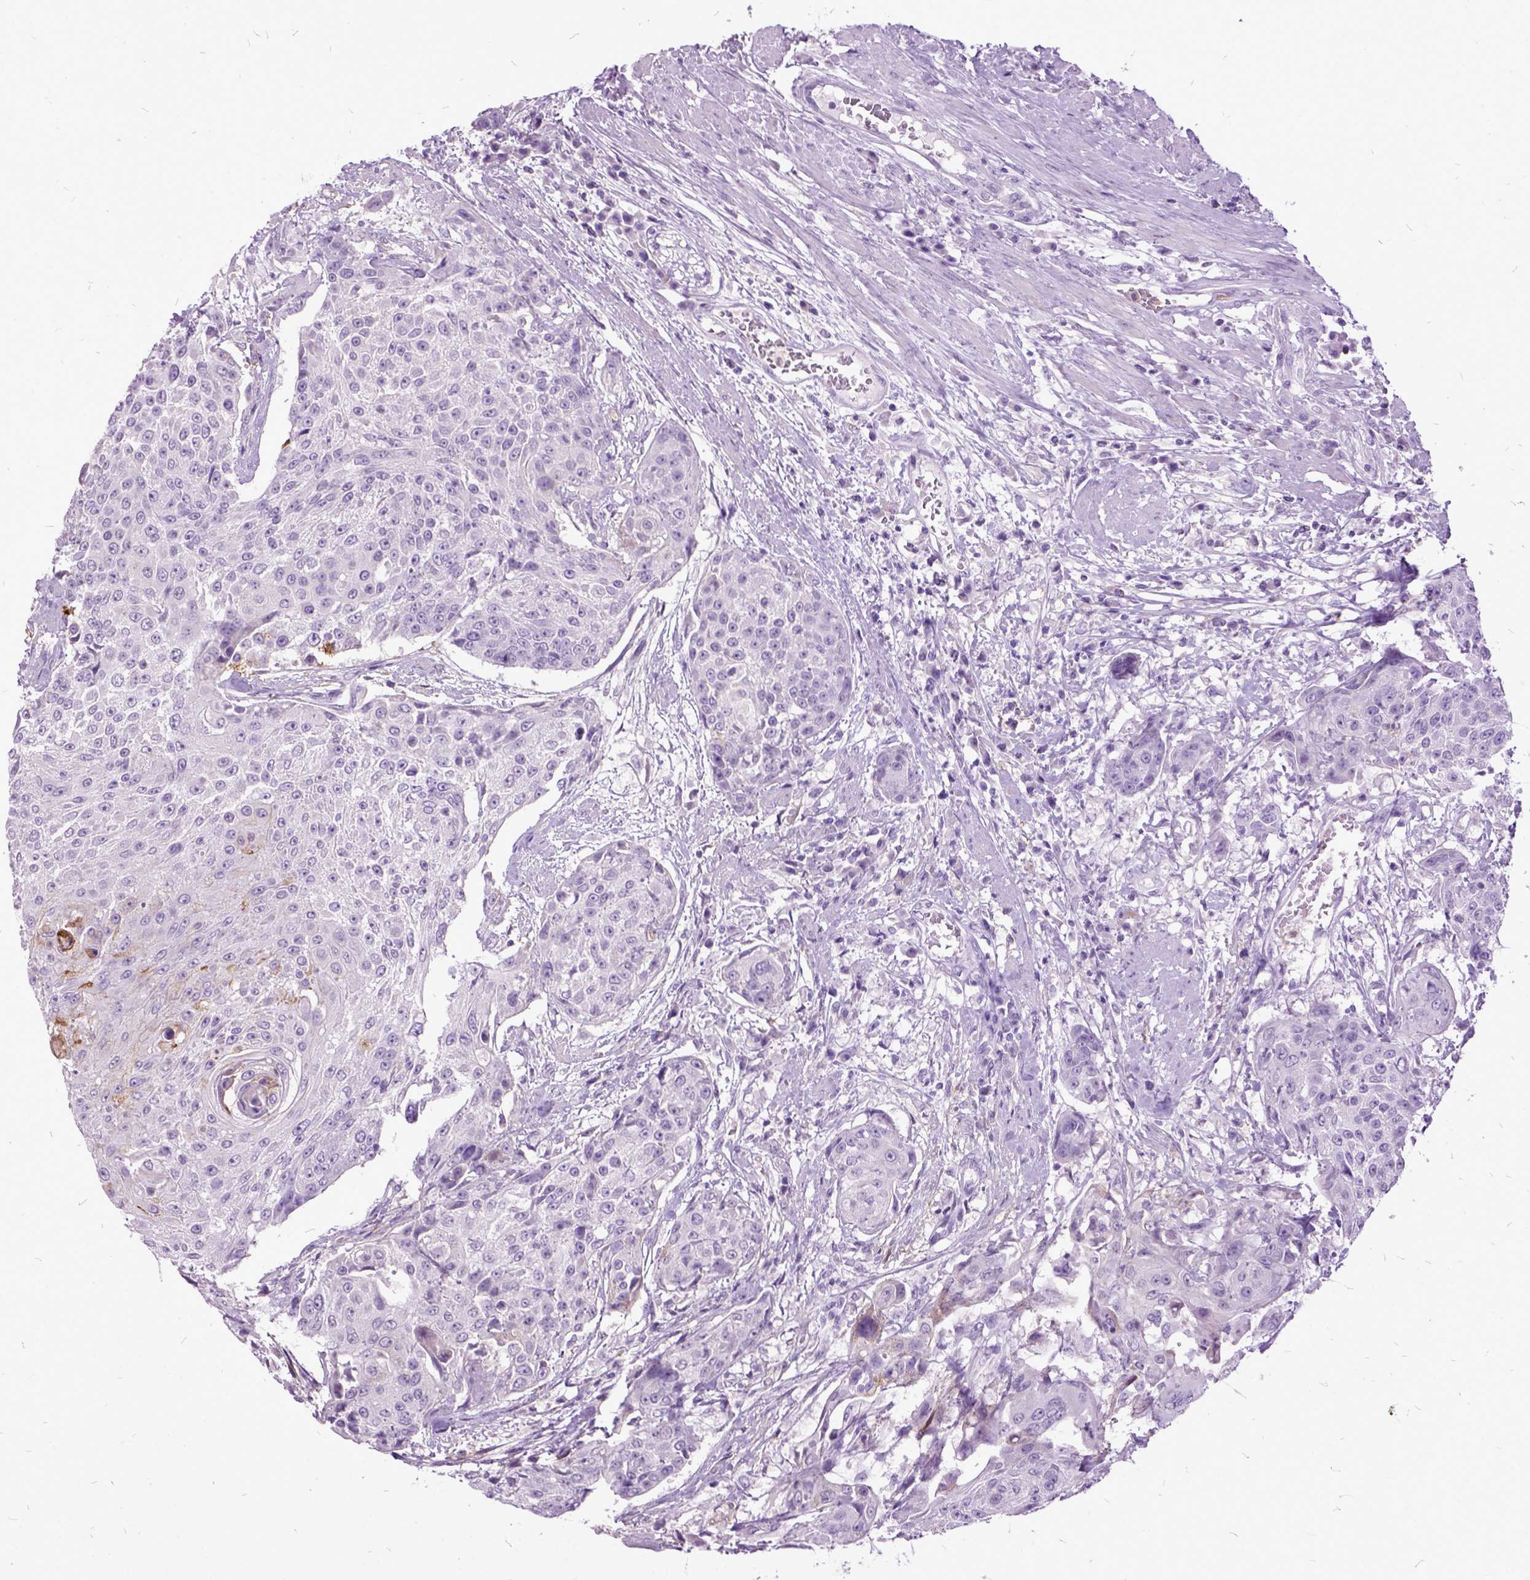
{"staining": {"intensity": "negative", "quantity": "none", "location": "none"}, "tissue": "urothelial cancer", "cell_type": "Tumor cells", "image_type": "cancer", "snomed": [{"axis": "morphology", "description": "Urothelial carcinoma, High grade"}, {"axis": "topography", "description": "Urinary bladder"}], "caption": "This histopathology image is of high-grade urothelial carcinoma stained with immunohistochemistry (IHC) to label a protein in brown with the nuclei are counter-stained blue. There is no positivity in tumor cells.", "gene": "MME", "patient": {"sex": "female", "age": 63}}